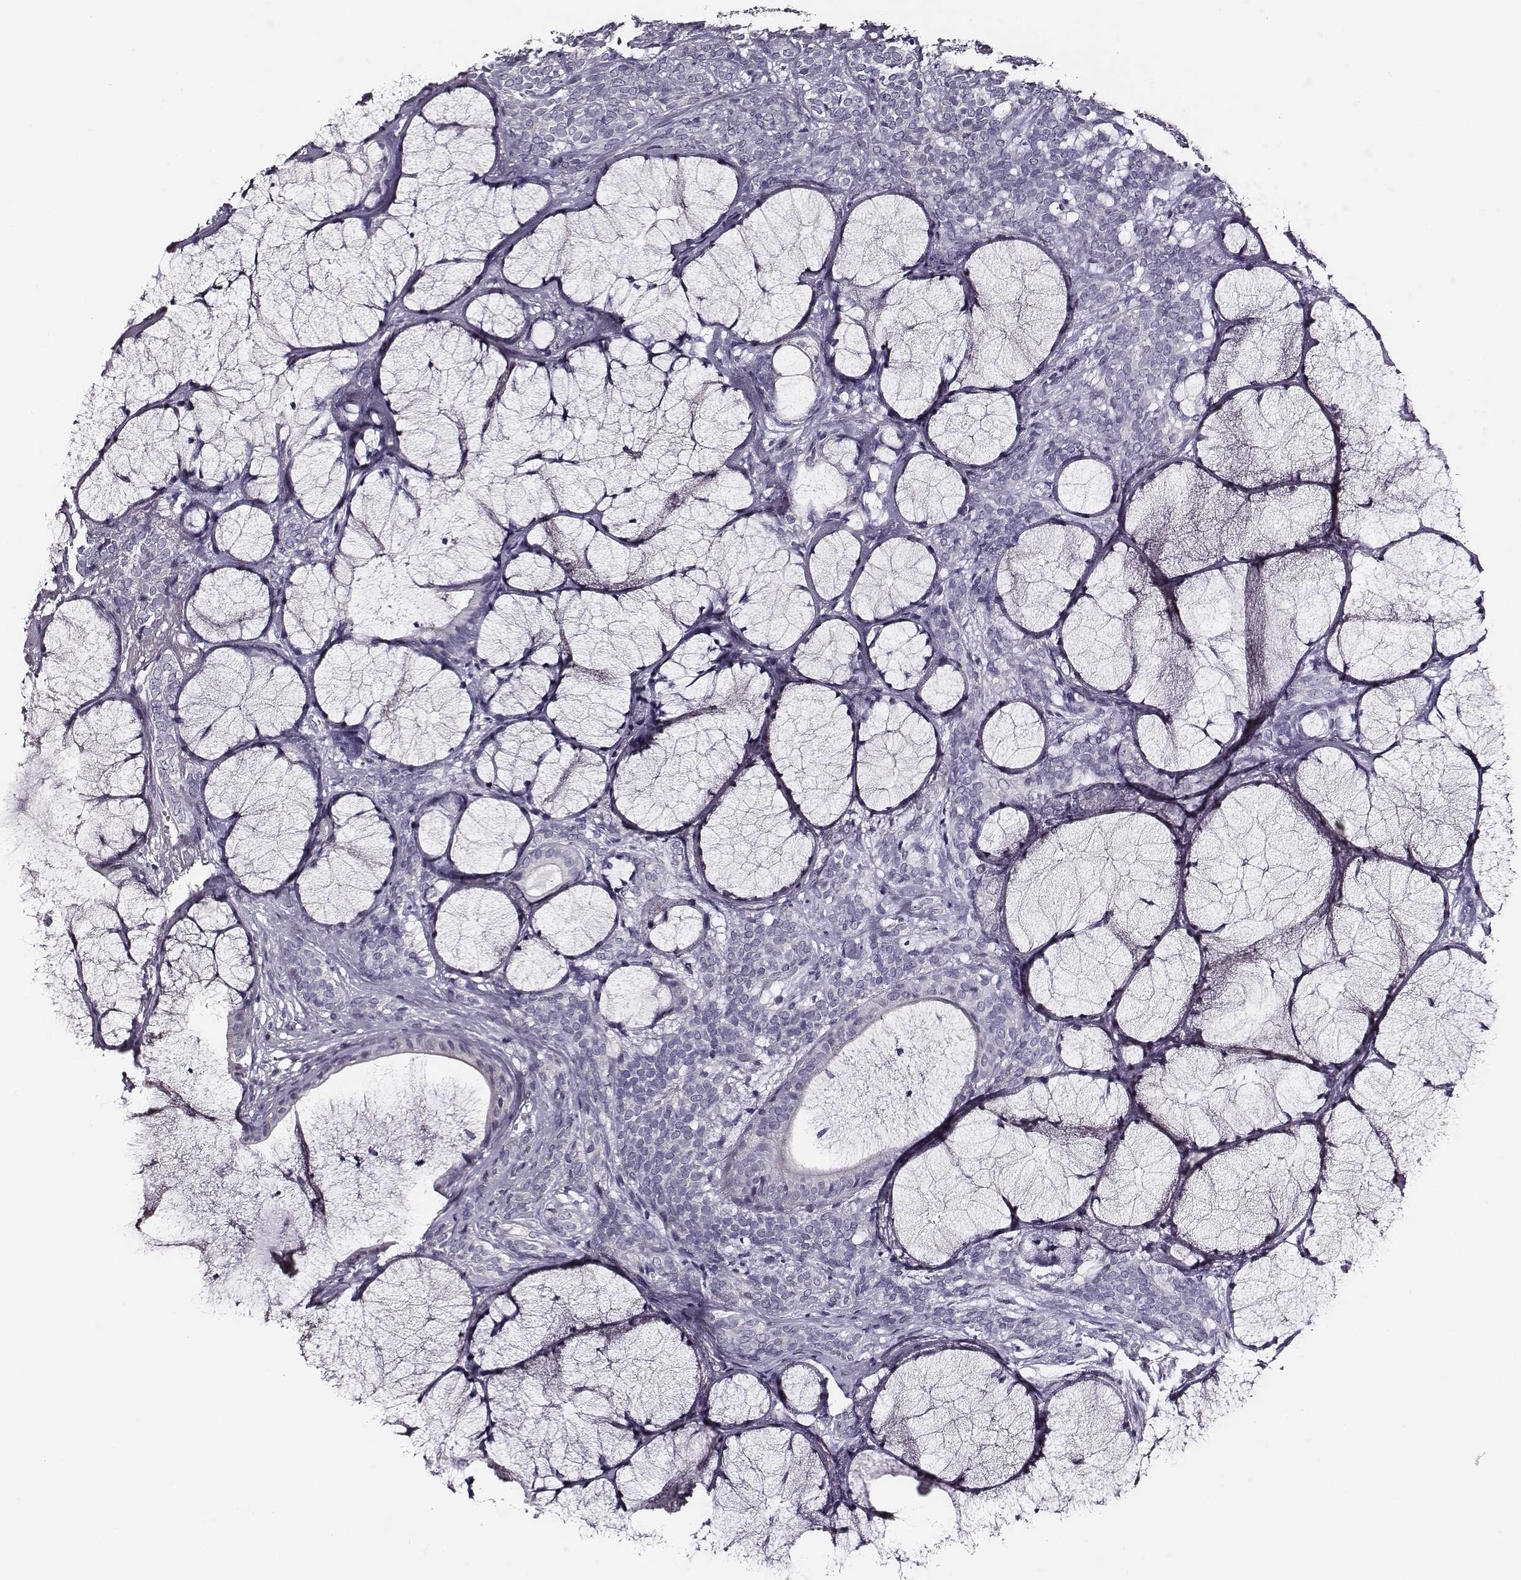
{"staining": {"intensity": "negative", "quantity": "none", "location": "none"}, "tissue": "head and neck cancer", "cell_type": "Tumor cells", "image_type": "cancer", "snomed": [{"axis": "morphology", "description": "Adenocarcinoma, NOS"}, {"axis": "topography", "description": "Head-Neck"}], "caption": "Head and neck adenocarcinoma stained for a protein using immunohistochemistry (IHC) shows no staining tumor cells.", "gene": "AADAT", "patient": {"sex": "female", "age": 57}}